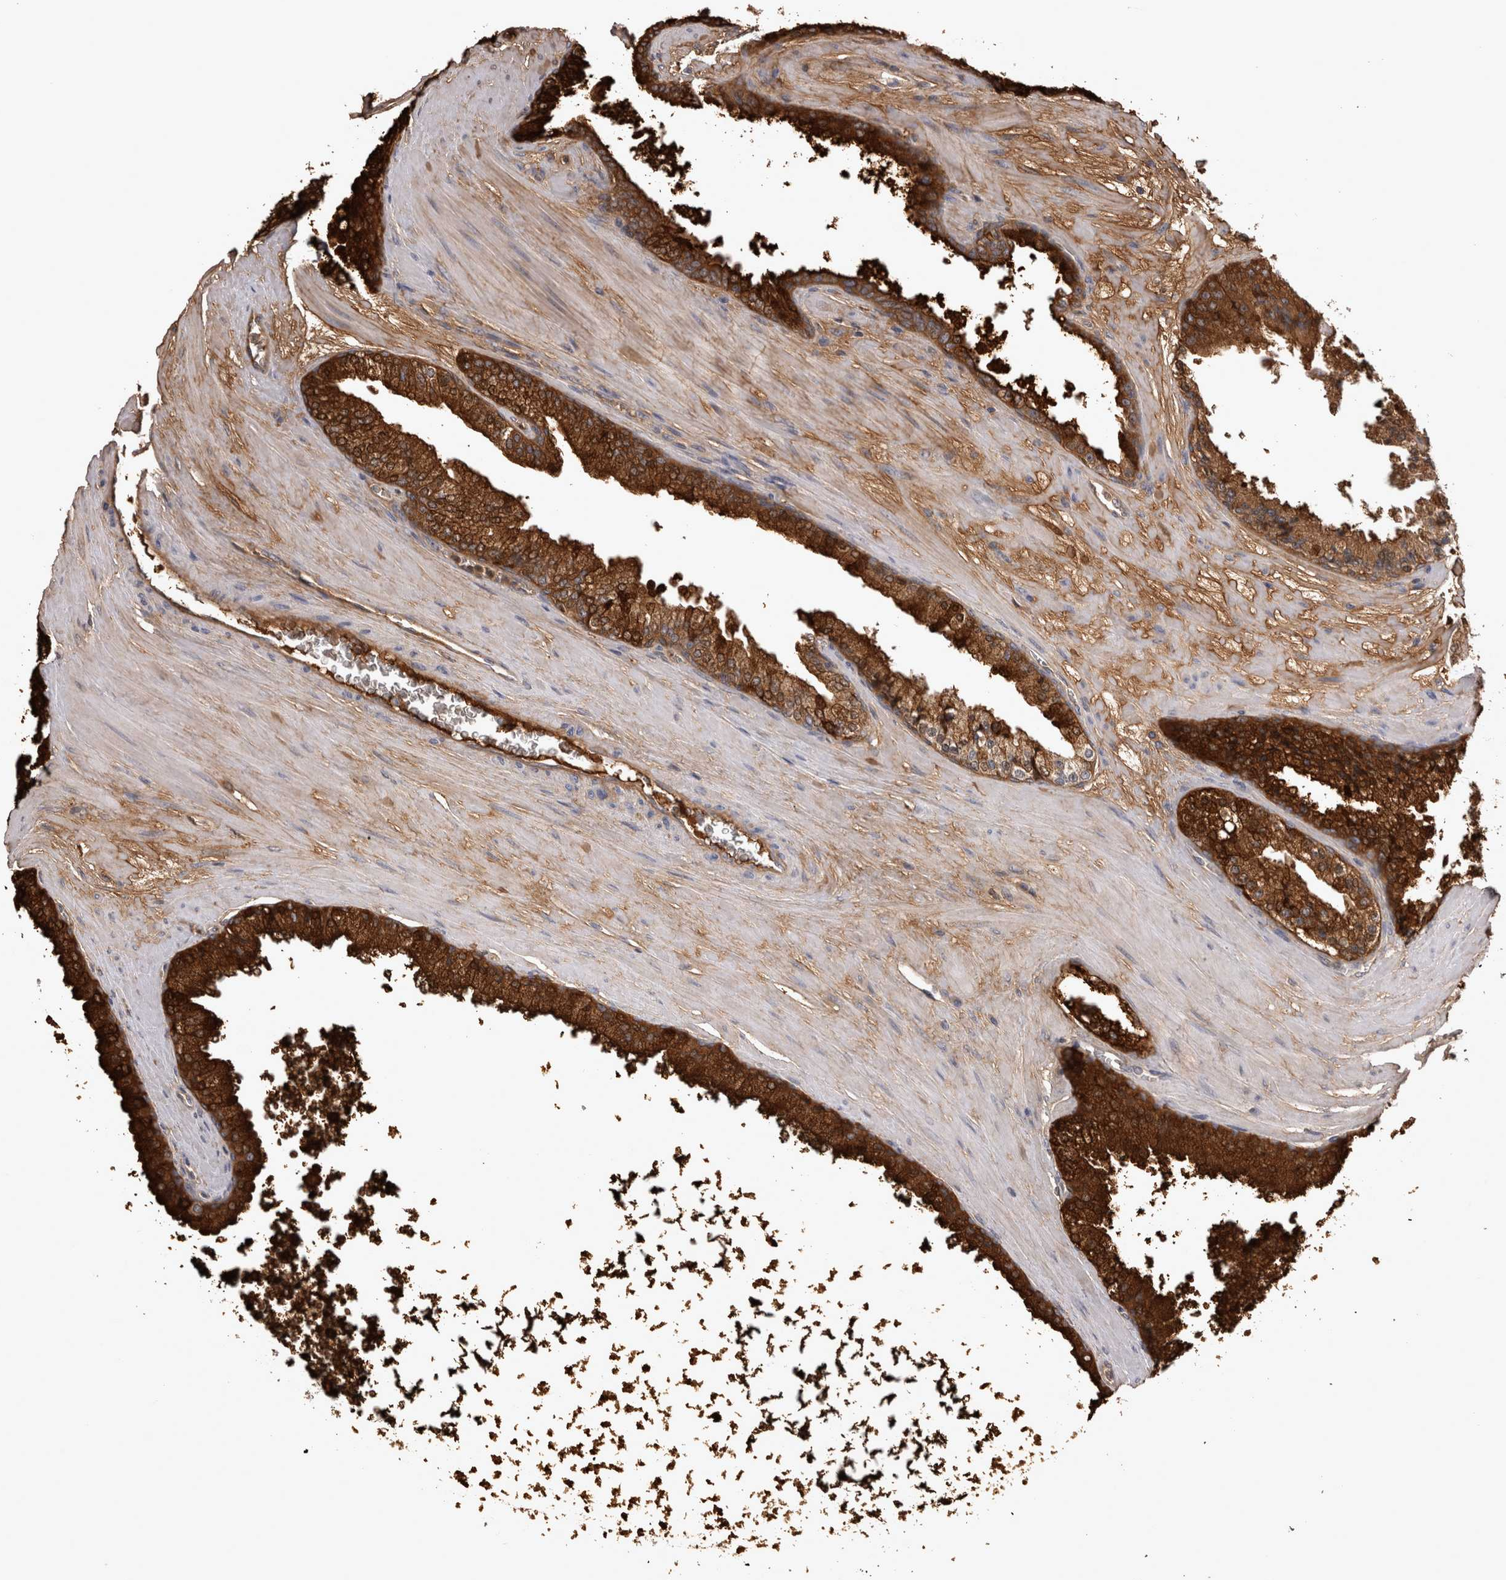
{"staining": {"intensity": "strong", "quantity": ">75%", "location": "cytoplasmic/membranous"}, "tissue": "prostate cancer", "cell_type": "Tumor cells", "image_type": "cancer", "snomed": [{"axis": "morphology", "description": "Adenocarcinoma, High grade"}, {"axis": "topography", "description": "Prostate"}], "caption": "A brown stain highlights strong cytoplasmic/membranous expression of a protein in adenocarcinoma (high-grade) (prostate) tumor cells.", "gene": "MSMB", "patient": {"sex": "male", "age": 65}}